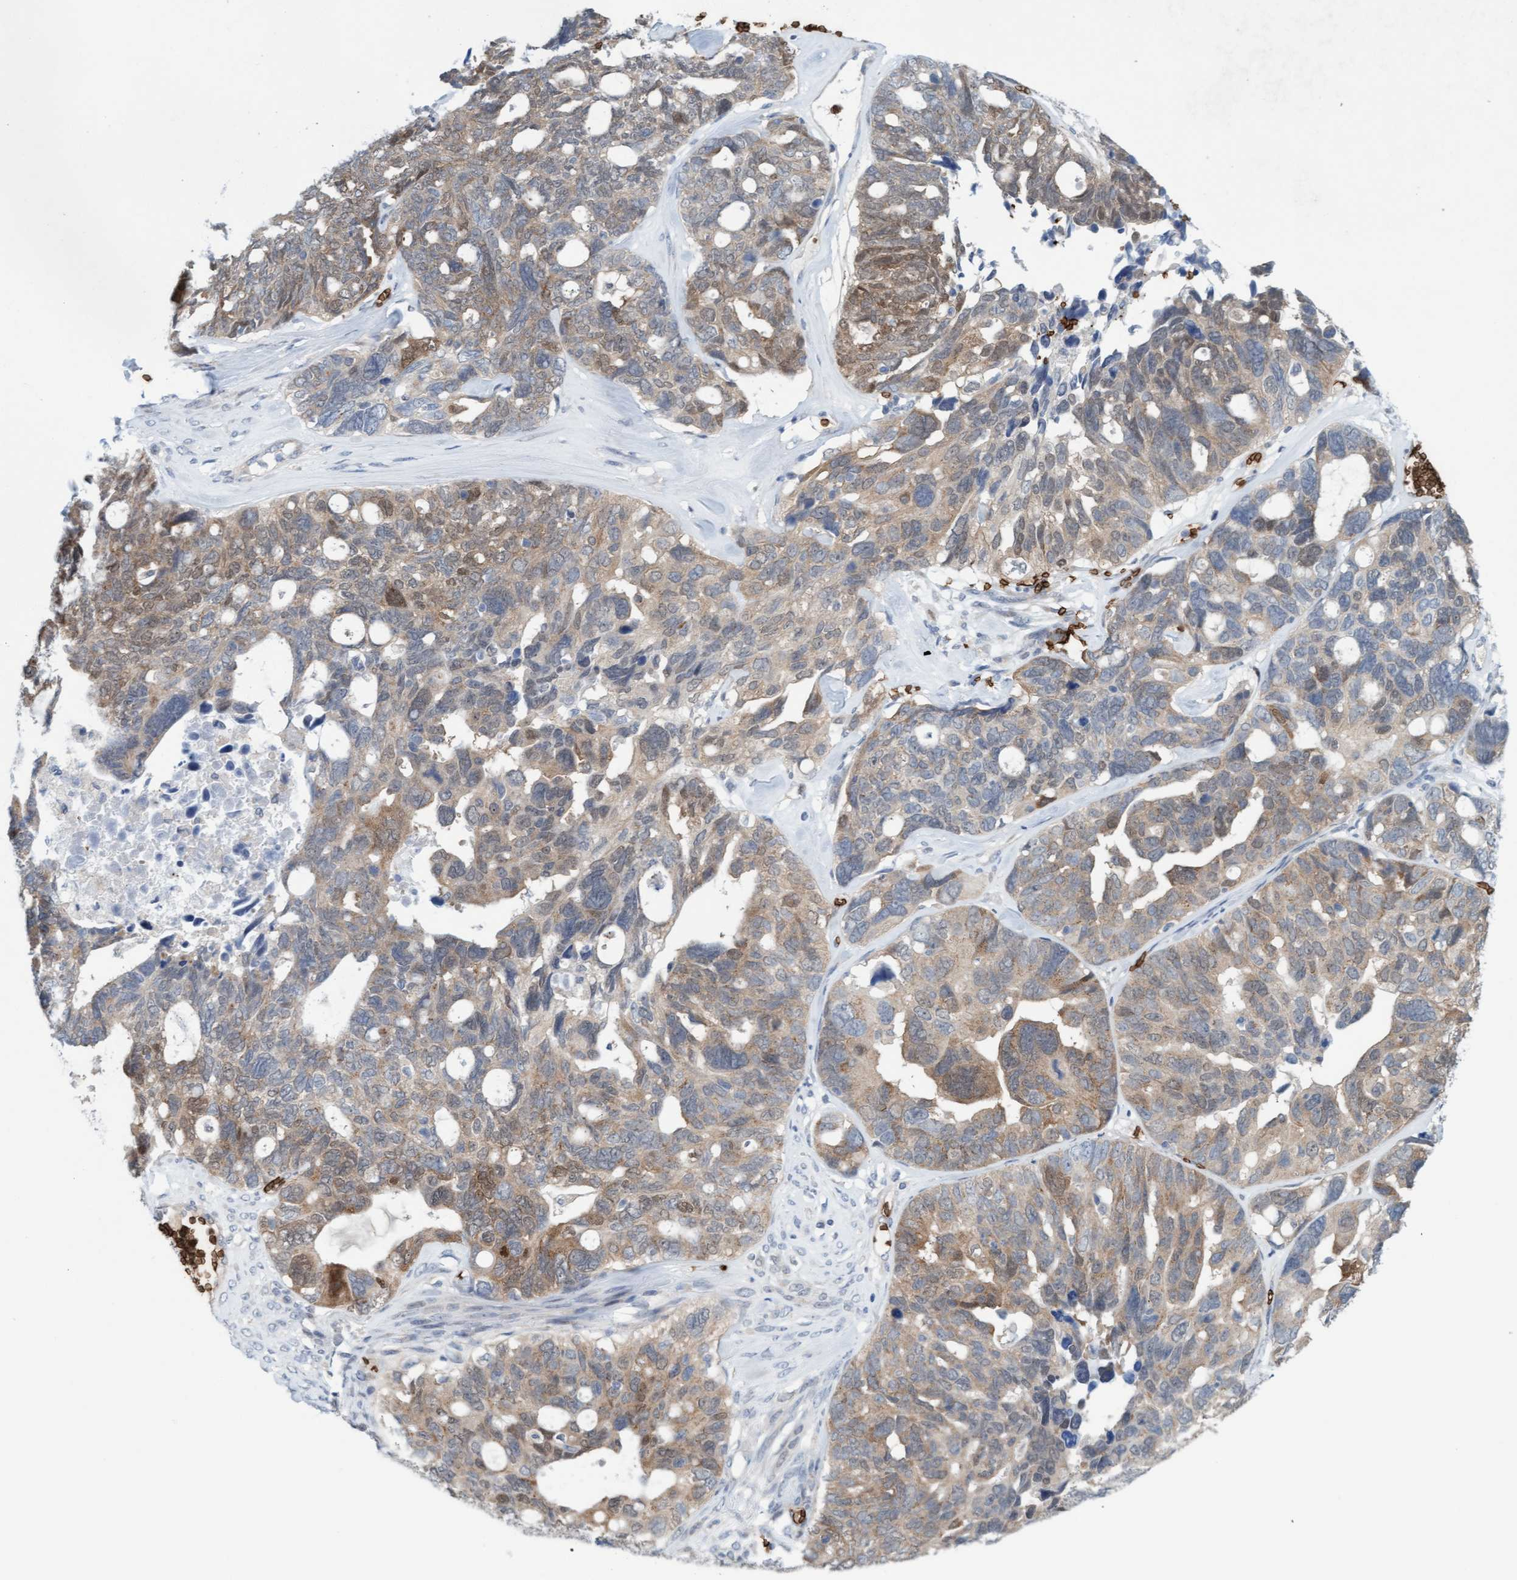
{"staining": {"intensity": "moderate", "quantity": "25%-75%", "location": "cytoplasmic/membranous"}, "tissue": "ovarian cancer", "cell_type": "Tumor cells", "image_type": "cancer", "snomed": [{"axis": "morphology", "description": "Cystadenocarcinoma, serous, NOS"}, {"axis": "topography", "description": "Ovary"}], "caption": "The photomicrograph exhibits a brown stain indicating the presence of a protein in the cytoplasmic/membranous of tumor cells in ovarian cancer. (DAB (3,3'-diaminobenzidine) IHC, brown staining for protein, blue staining for nuclei).", "gene": "SPEM2", "patient": {"sex": "female", "age": 79}}